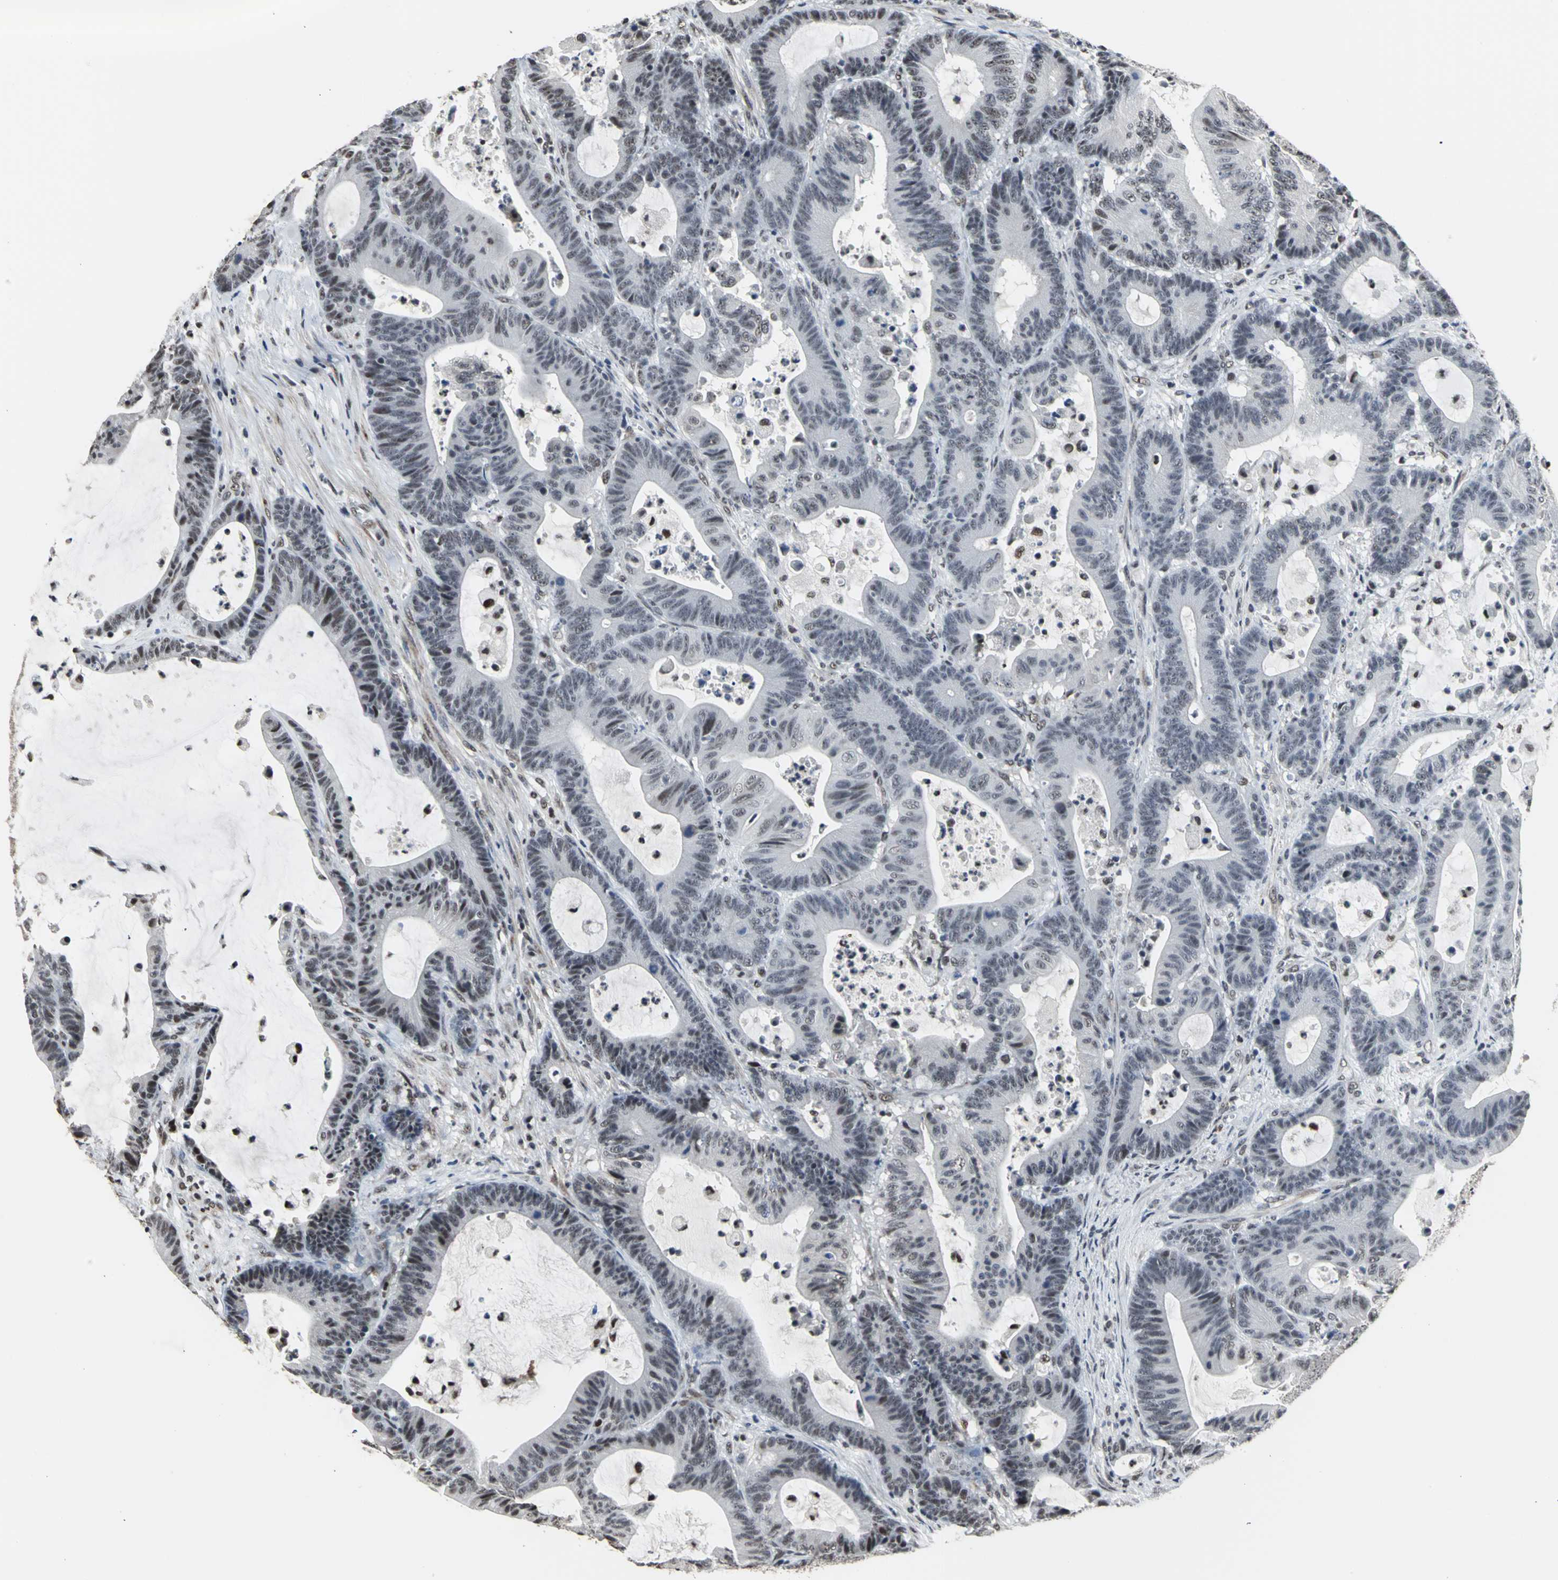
{"staining": {"intensity": "weak", "quantity": ">75%", "location": "nuclear"}, "tissue": "colorectal cancer", "cell_type": "Tumor cells", "image_type": "cancer", "snomed": [{"axis": "morphology", "description": "Adenocarcinoma, NOS"}, {"axis": "topography", "description": "Colon"}], "caption": "Protein staining demonstrates weak nuclear expression in about >75% of tumor cells in adenocarcinoma (colorectal). (IHC, brightfield microscopy, high magnification).", "gene": "CCDC88C", "patient": {"sex": "female", "age": 84}}